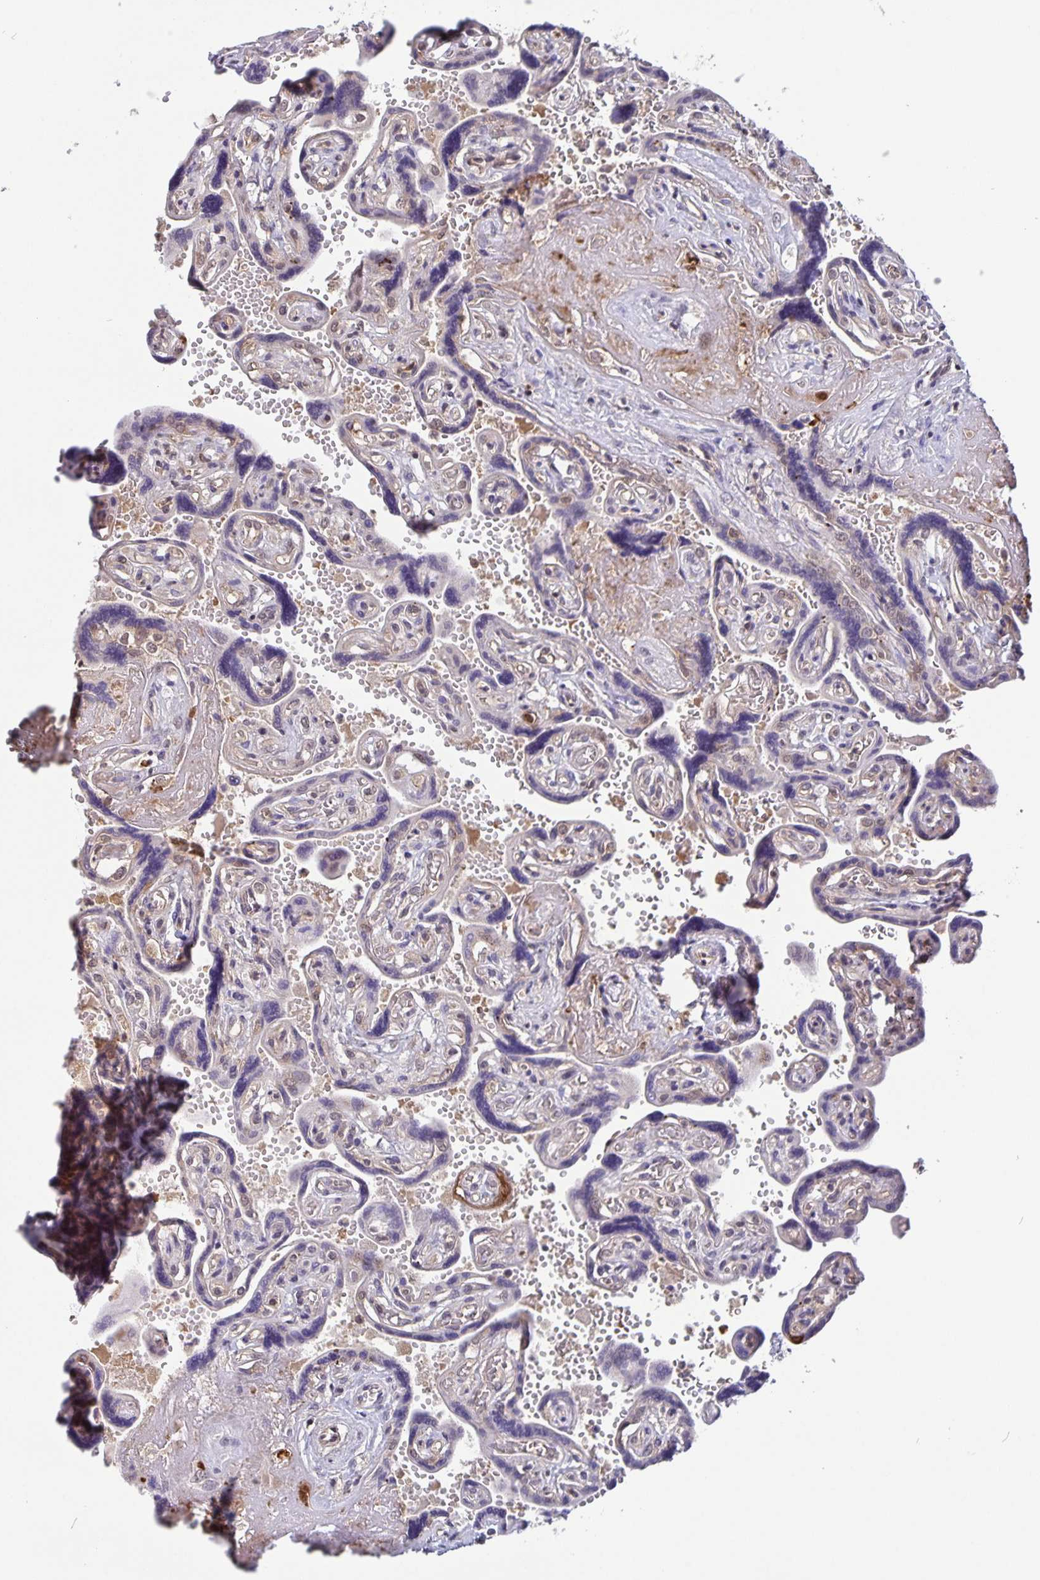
{"staining": {"intensity": "weak", "quantity": "<25%", "location": "cytoplasmic/membranous"}, "tissue": "placenta", "cell_type": "Decidual cells", "image_type": "normal", "snomed": [{"axis": "morphology", "description": "Normal tissue, NOS"}, {"axis": "topography", "description": "Placenta"}], "caption": "Decidual cells are negative for brown protein staining in unremarkable placenta.", "gene": "FEM1C", "patient": {"sex": "female", "age": 32}}